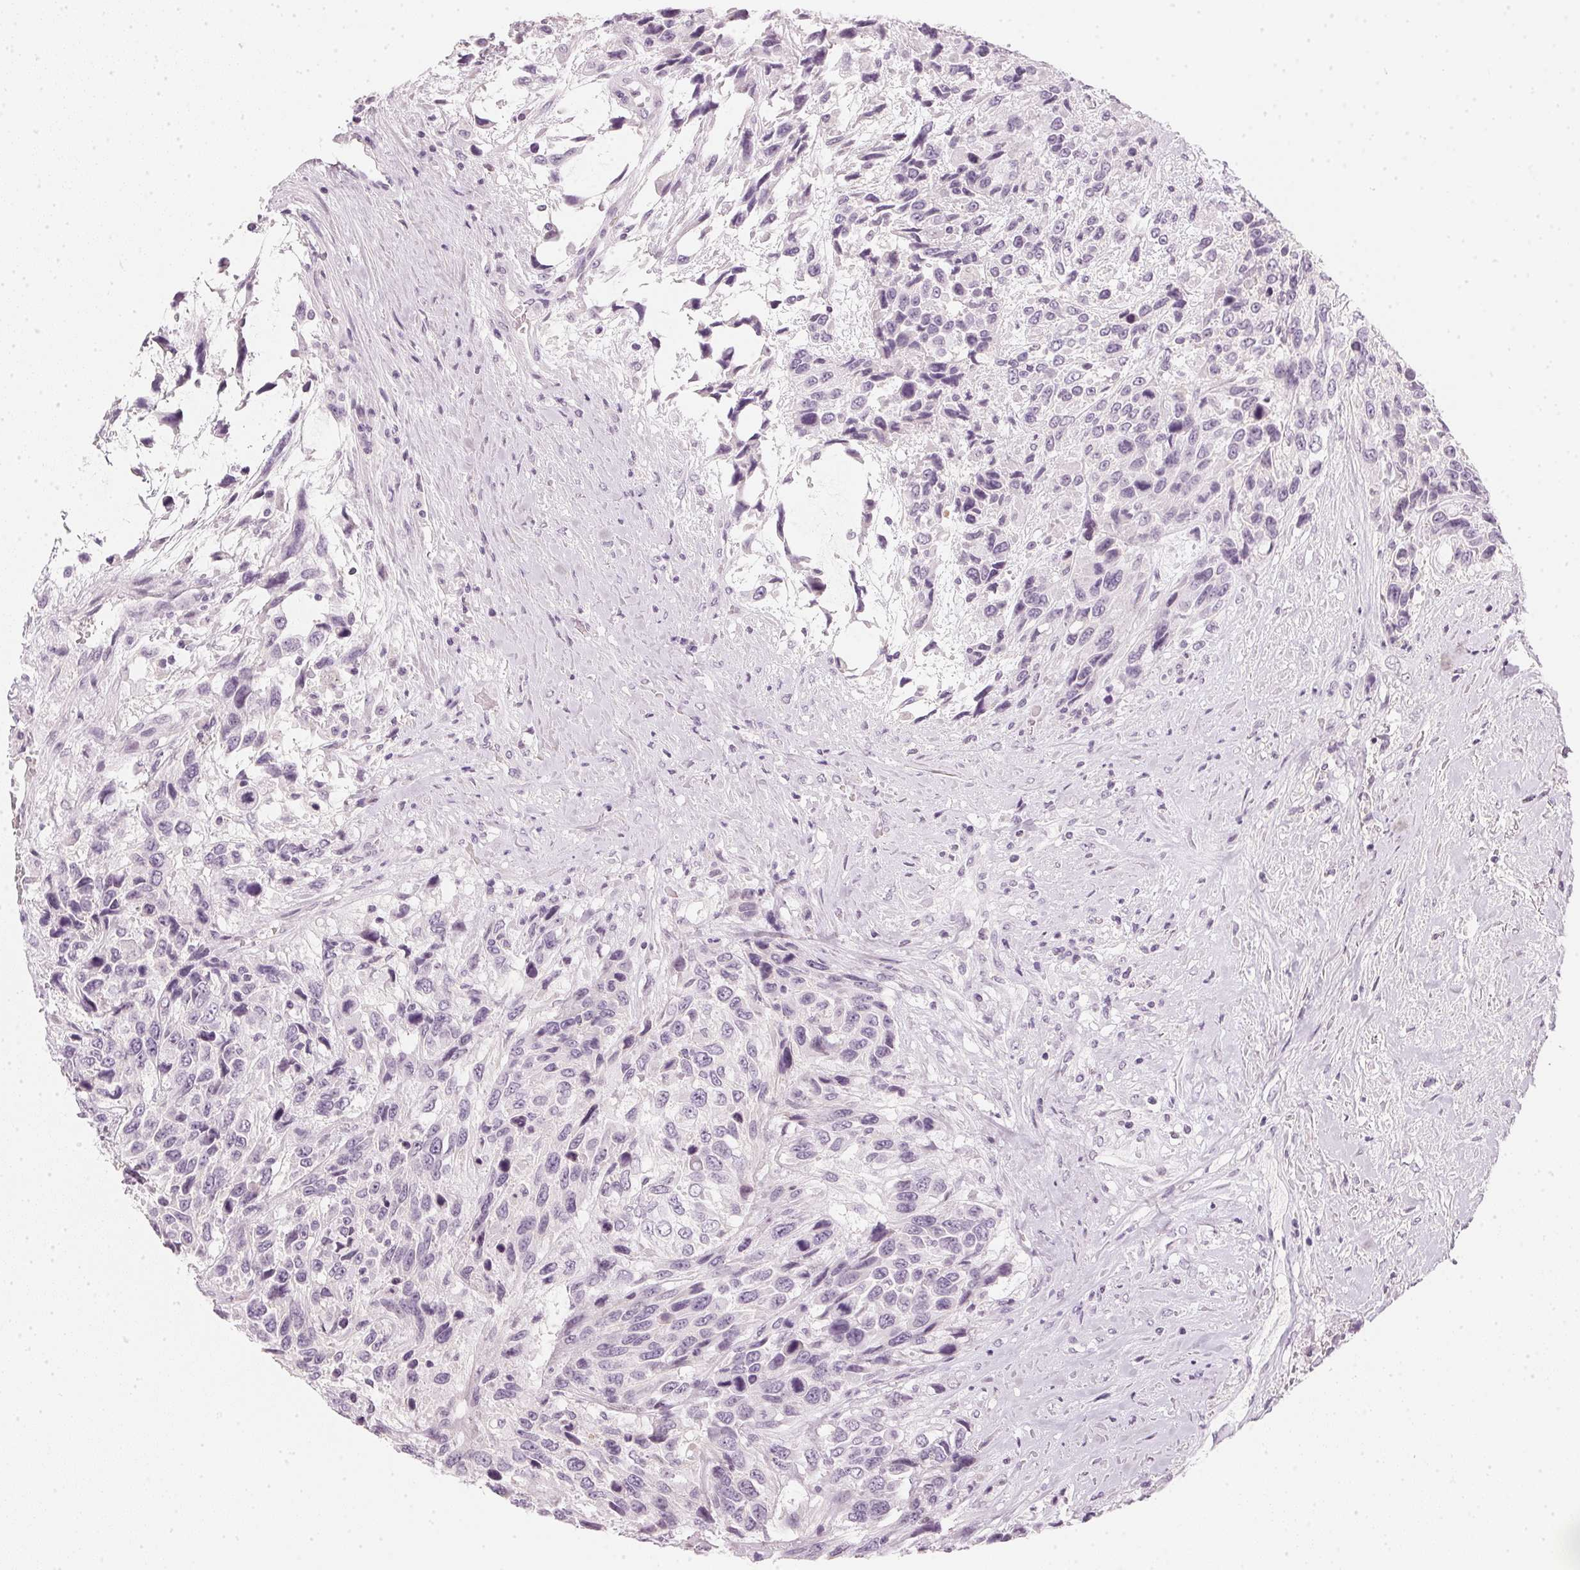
{"staining": {"intensity": "negative", "quantity": "none", "location": "none"}, "tissue": "urothelial cancer", "cell_type": "Tumor cells", "image_type": "cancer", "snomed": [{"axis": "morphology", "description": "Urothelial carcinoma, High grade"}, {"axis": "topography", "description": "Urinary bladder"}], "caption": "The photomicrograph demonstrates no staining of tumor cells in urothelial cancer.", "gene": "CHST4", "patient": {"sex": "female", "age": 70}}